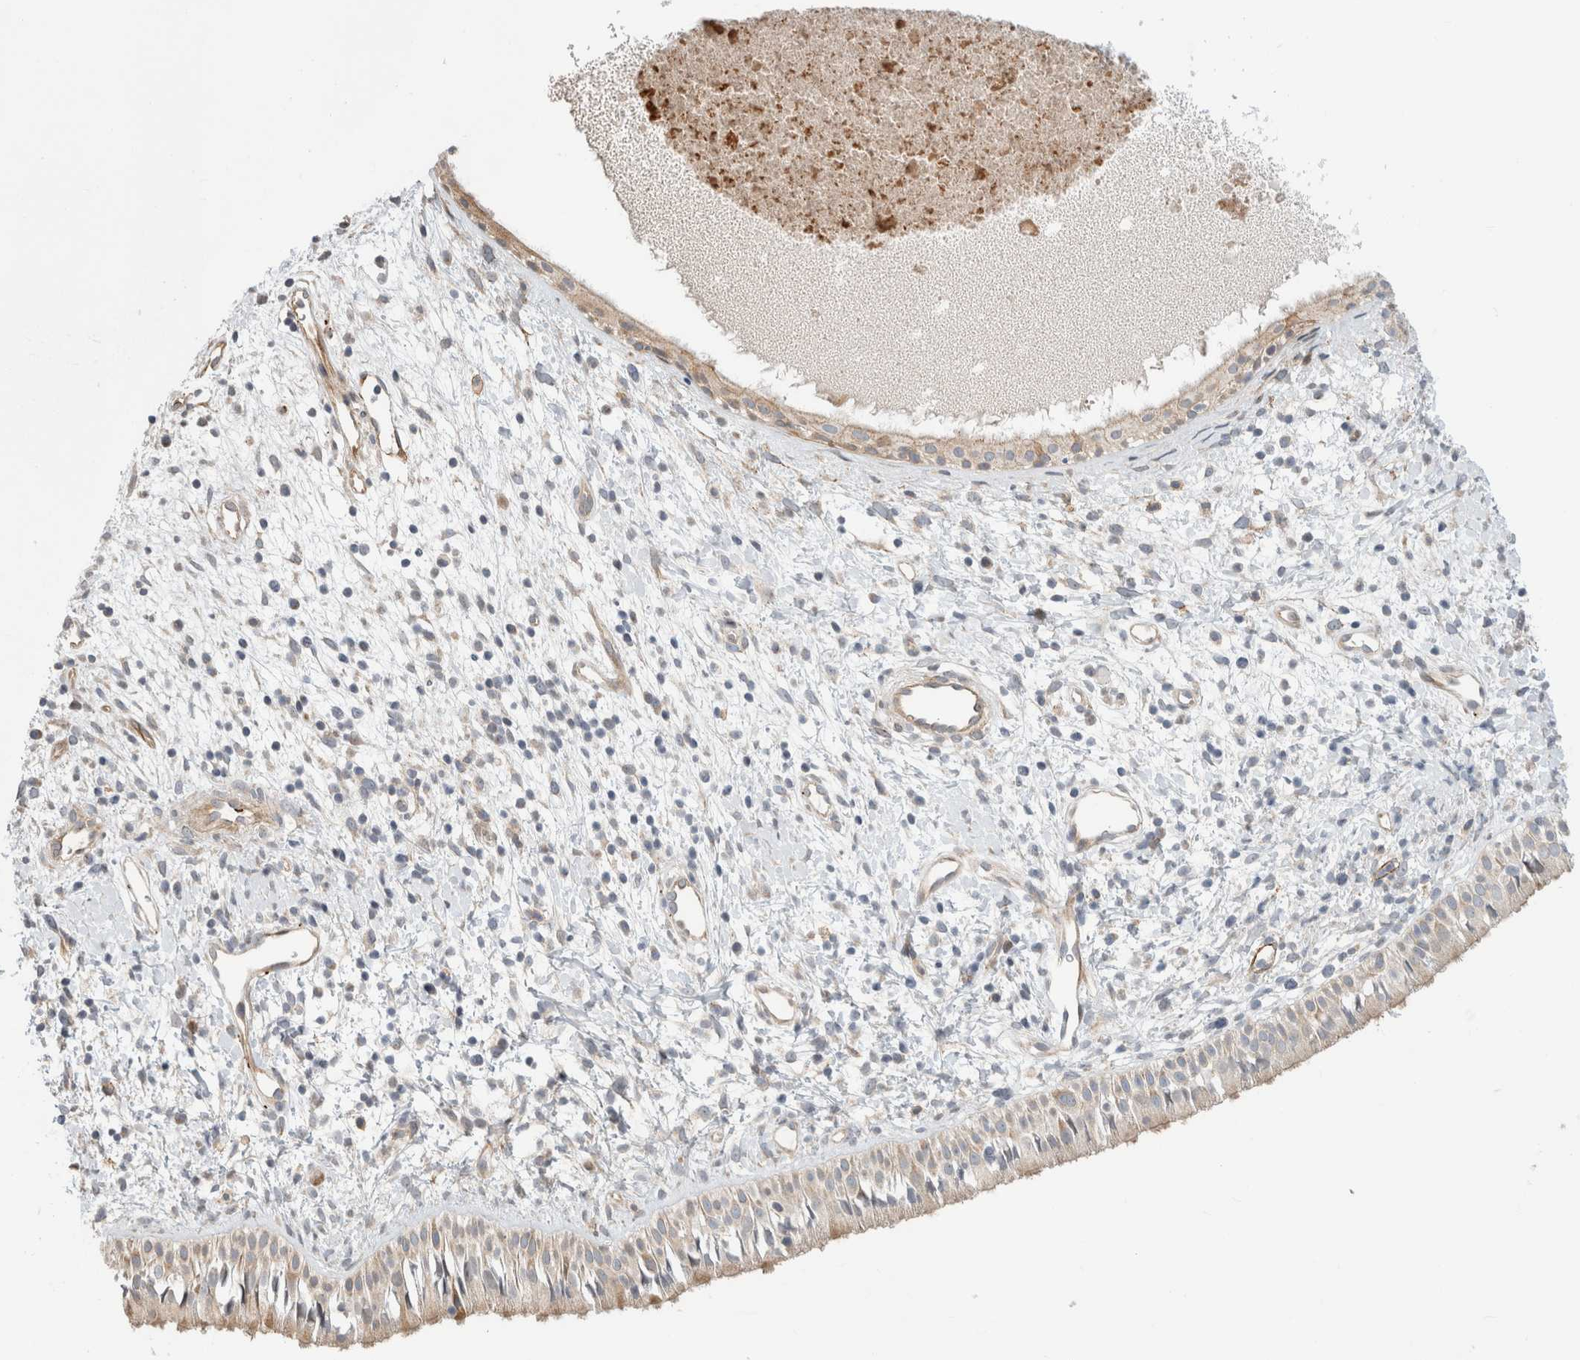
{"staining": {"intensity": "moderate", "quantity": "25%-75%", "location": "cytoplasmic/membranous"}, "tissue": "nasopharynx", "cell_type": "Respiratory epithelial cells", "image_type": "normal", "snomed": [{"axis": "morphology", "description": "Normal tissue, NOS"}, {"axis": "topography", "description": "Nasopharynx"}], "caption": "About 25%-75% of respiratory epithelial cells in normal human nasopharynx exhibit moderate cytoplasmic/membranous protein expression as visualized by brown immunohistochemical staining.", "gene": "KPNA5", "patient": {"sex": "male", "age": 22}}